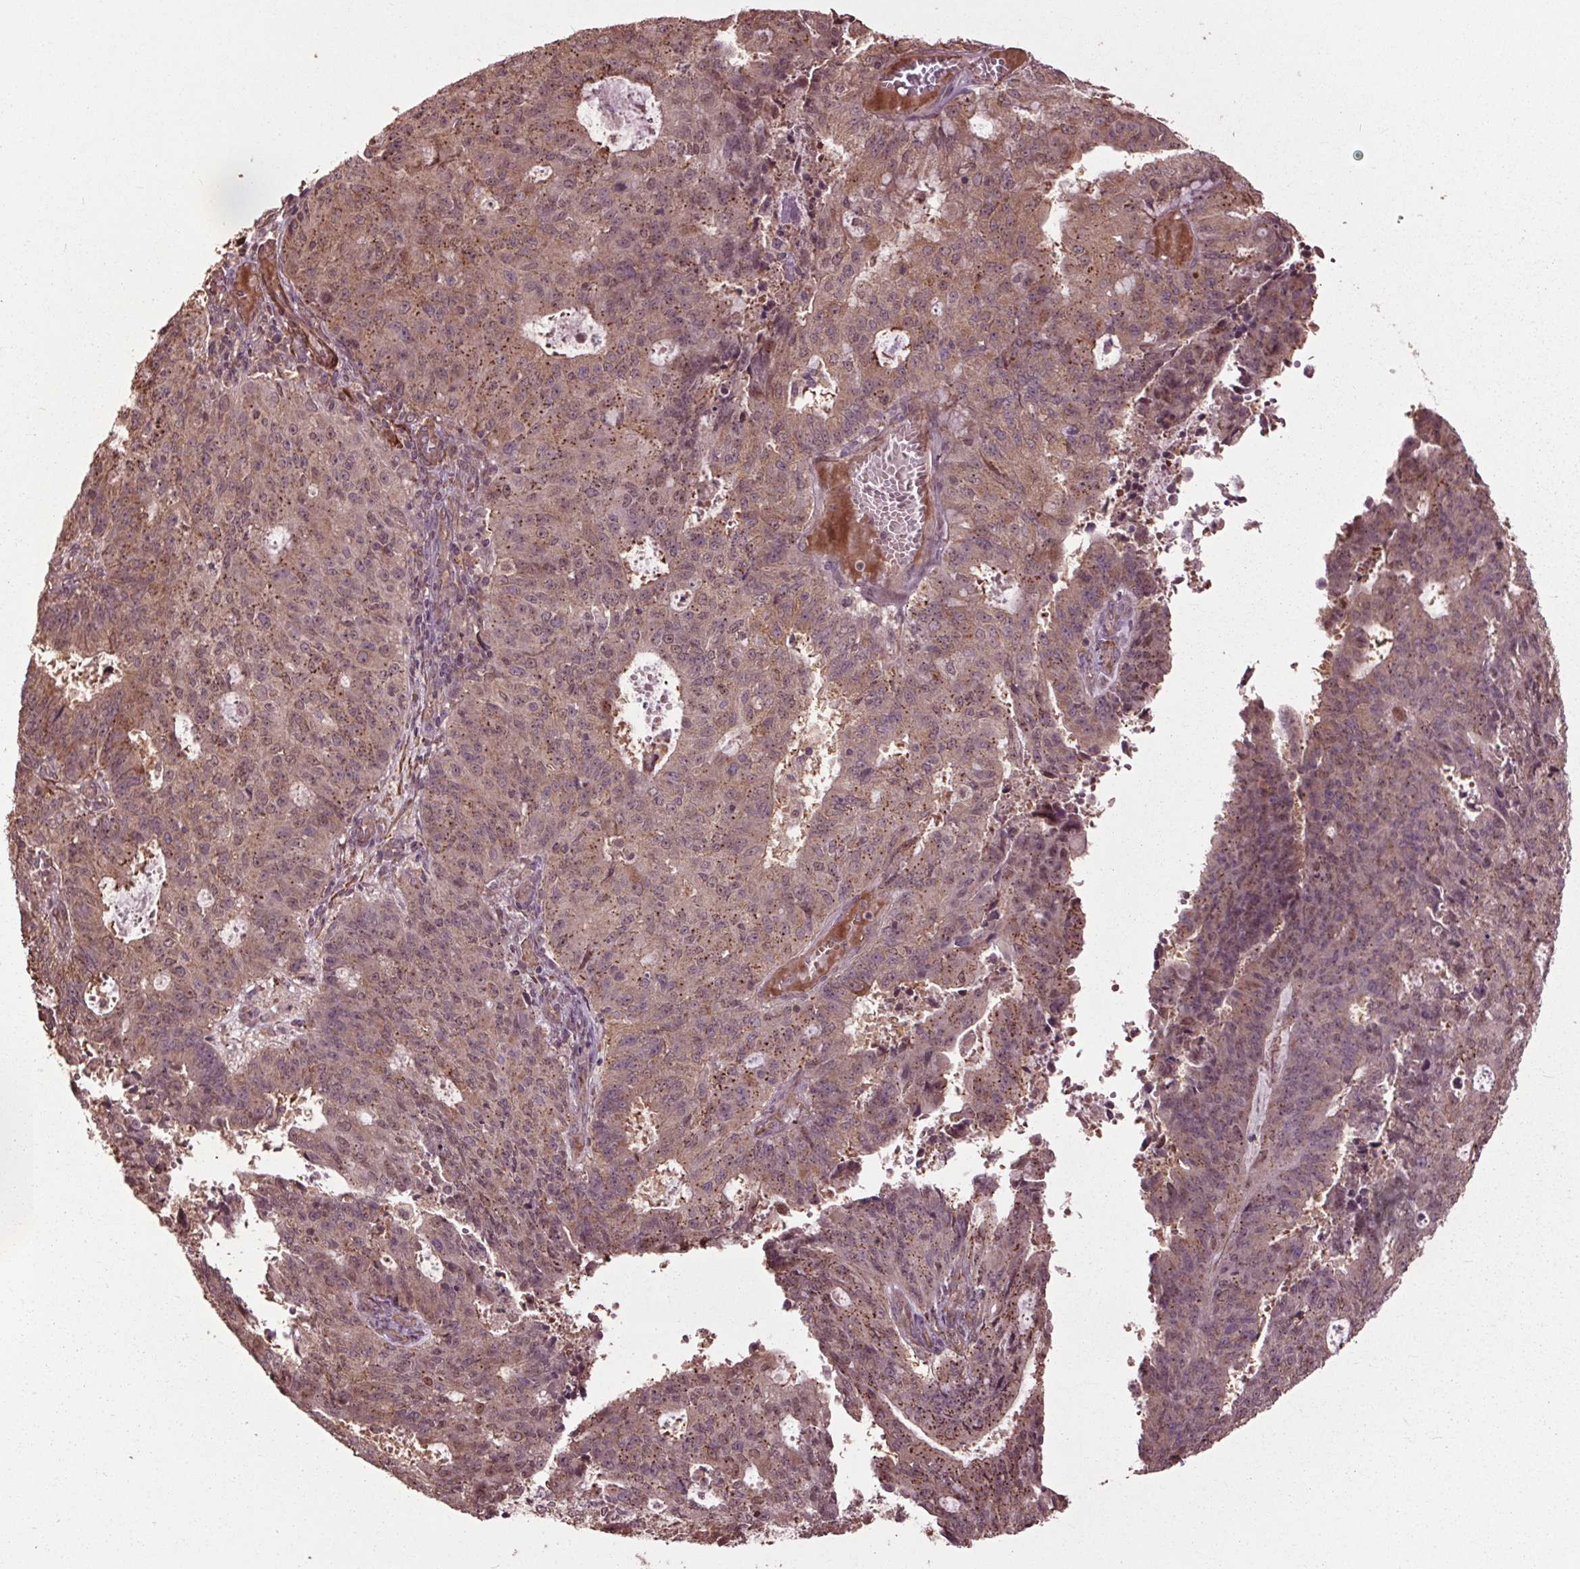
{"staining": {"intensity": "moderate", "quantity": ">75%", "location": "cytoplasmic/membranous,nuclear"}, "tissue": "endometrial cancer", "cell_type": "Tumor cells", "image_type": "cancer", "snomed": [{"axis": "morphology", "description": "Adenocarcinoma, NOS"}, {"axis": "topography", "description": "Endometrium"}], "caption": "Protein analysis of adenocarcinoma (endometrial) tissue exhibits moderate cytoplasmic/membranous and nuclear expression in about >75% of tumor cells.", "gene": "CEP95", "patient": {"sex": "female", "age": 82}}